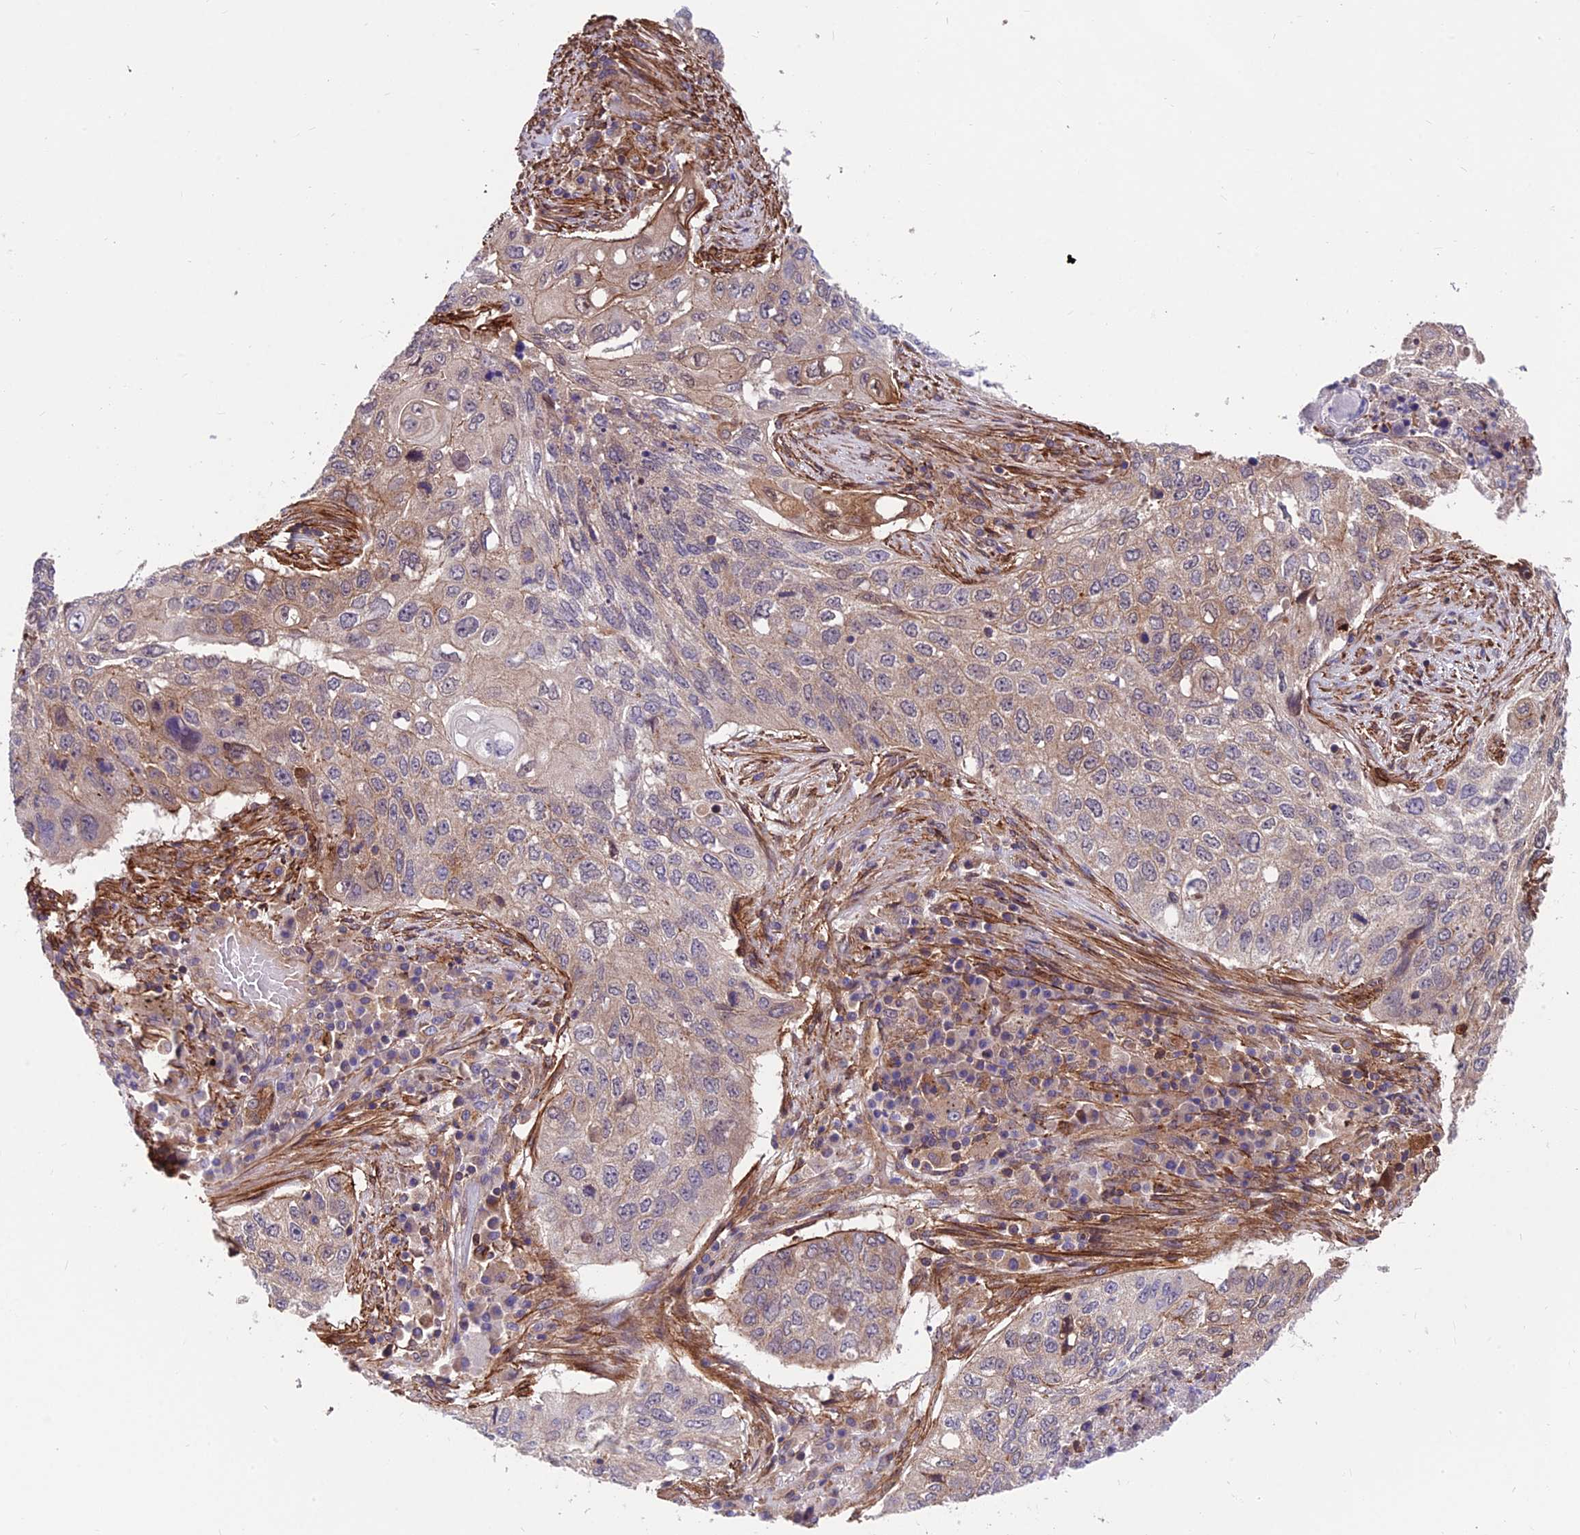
{"staining": {"intensity": "weak", "quantity": "25%-75%", "location": "cytoplasmic/membranous"}, "tissue": "lung cancer", "cell_type": "Tumor cells", "image_type": "cancer", "snomed": [{"axis": "morphology", "description": "Squamous cell carcinoma, NOS"}, {"axis": "topography", "description": "Lung"}], "caption": "Tumor cells show low levels of weak cytoplasmic/membranous staining in approximately 25%-75% of cells in human lung cancer (squamous cell carcinoma). Immunohistochemistry stains the protein in brown and the nuclei are stained blue.", "gene": "RTN4RL1", "patient": {"sex": "female", "age": 63}}